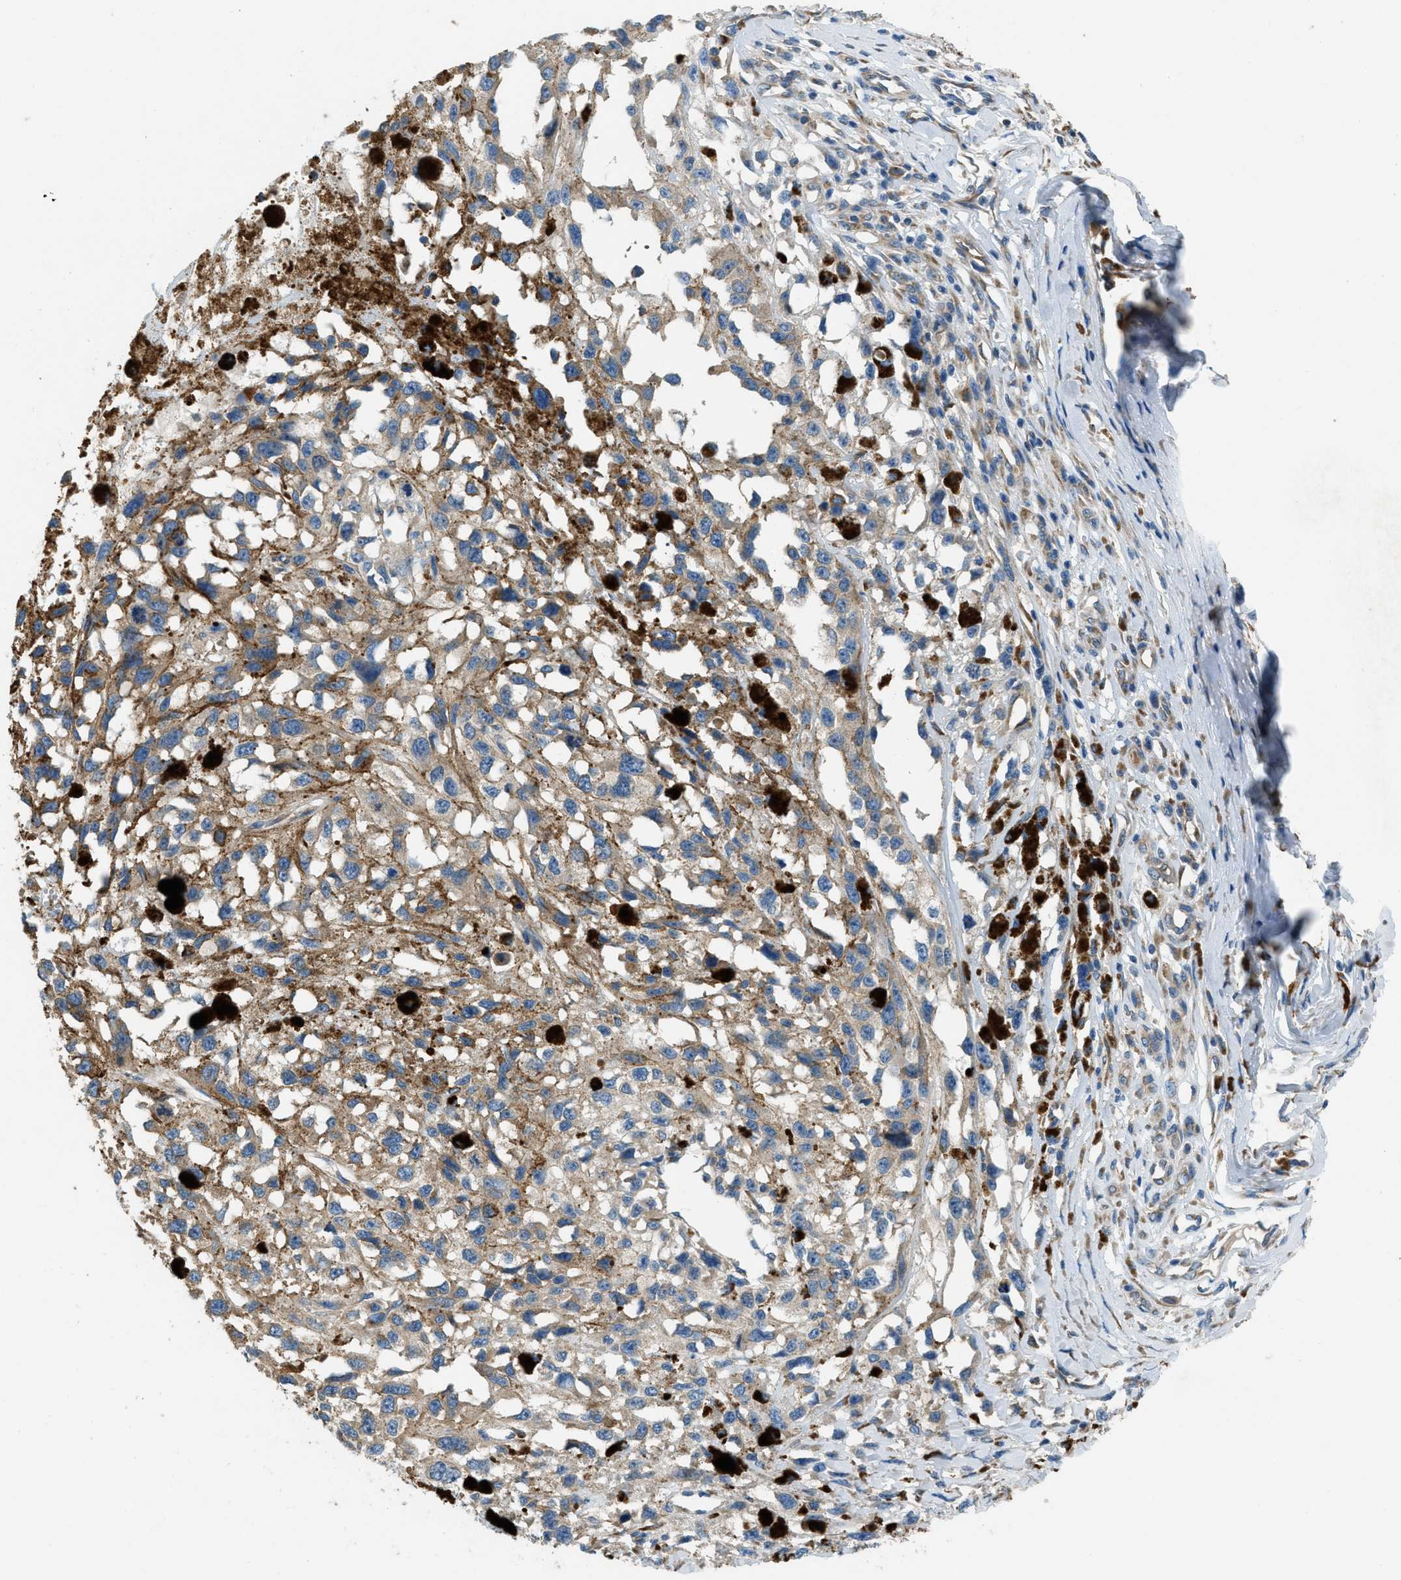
{"staining": {"intensity": "weak", "quantity": "25%-75%", "location": "cytoplasmic/membranous"}, "tissue": "melanoma", "cell_type": "Tumor cells", "image_type": "cancer", "snomed": [{"axis": "morphology", "description": "Malignant melanoma, Metastatic site"}, {"axis": "topography", "description": "Lymph node"}], "caption": "About 25%-75% of tumor cells in human melanoma demonstrate weak cytoplasmic/membranous protein expression as visualized by brown immunohistochemical staining.", "gene": "GIMAP8", "patient": {"sex": "male", "age": 59}}